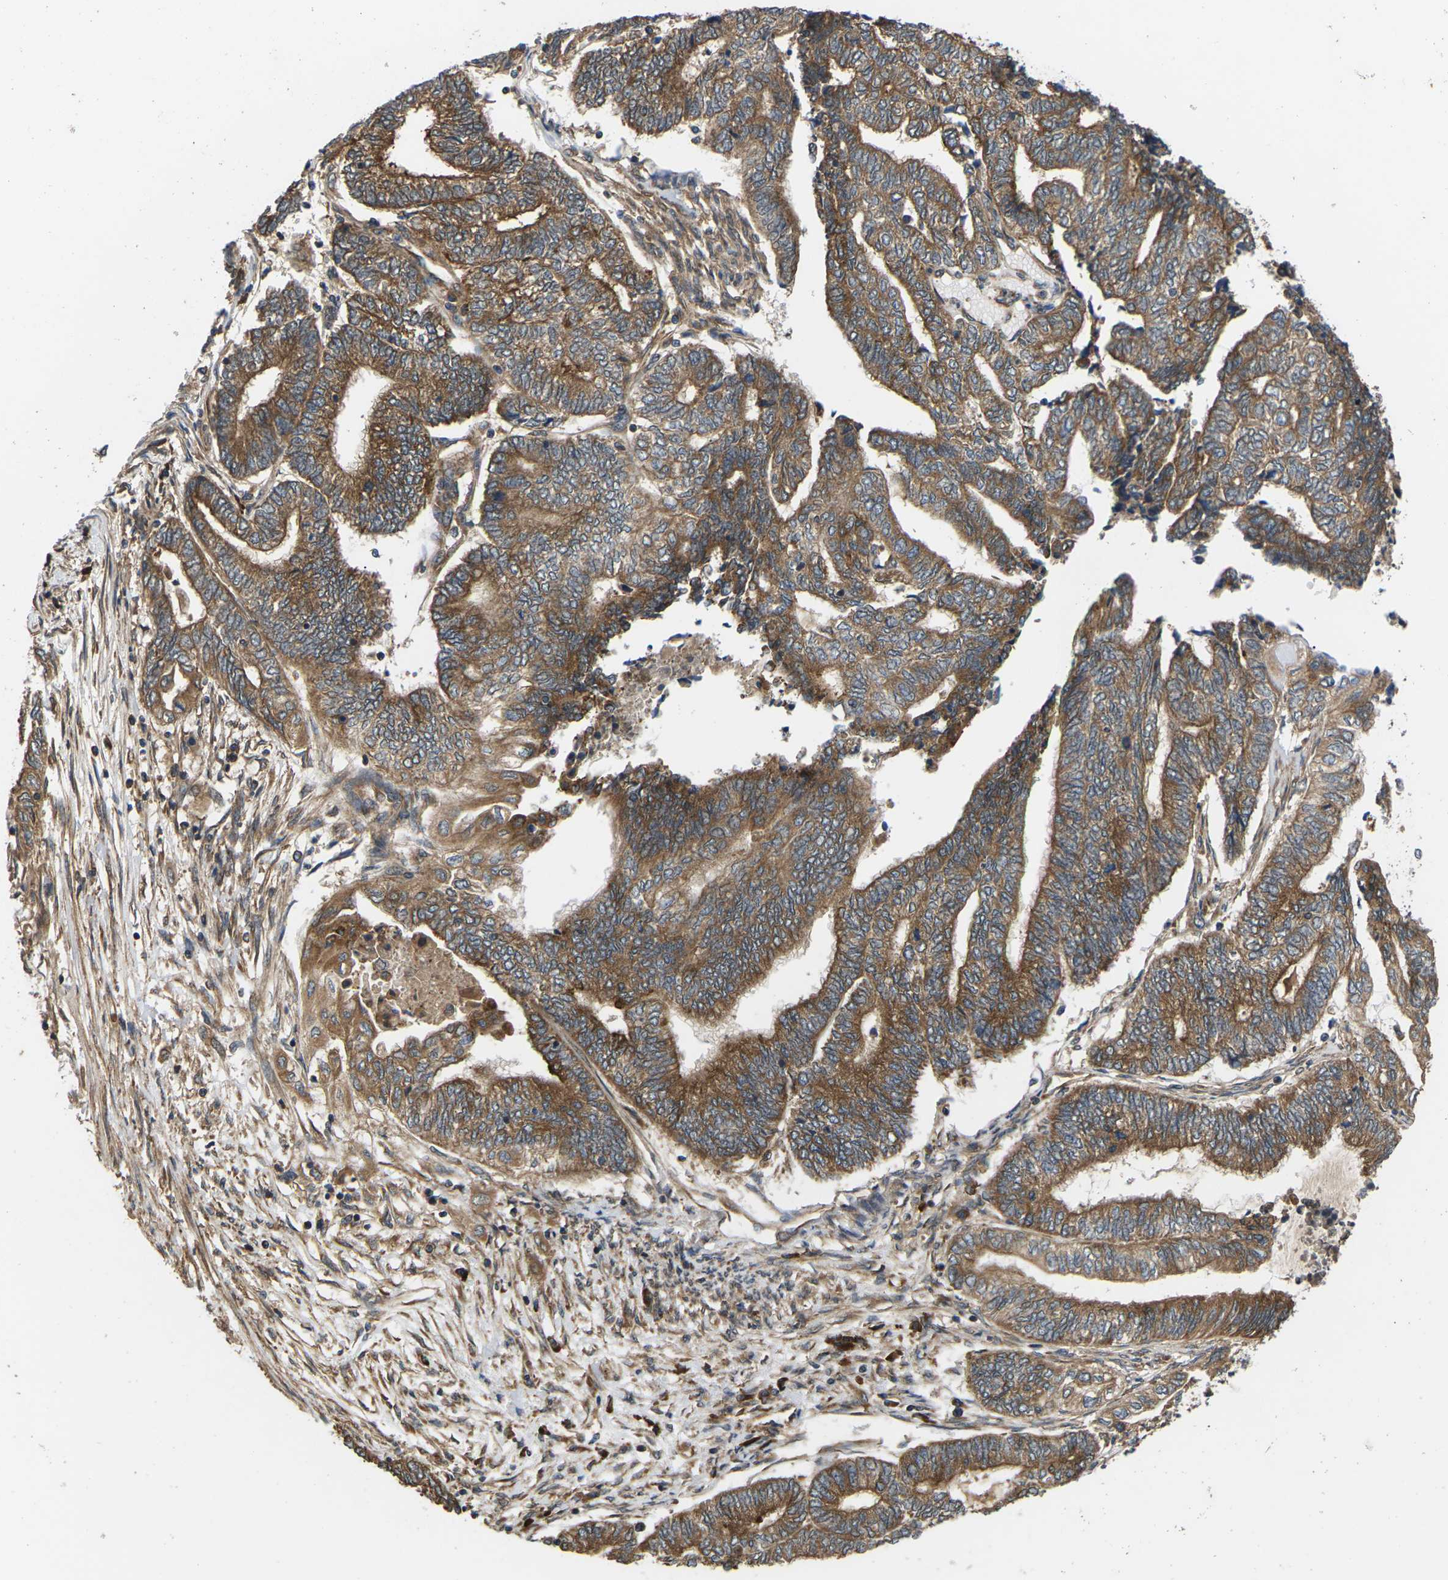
{"staining": {"intensity": "strong", "quantity": ">75%", "location": "cytoplasmic/membranous"}, "tissue": "endometrial cancer", "cell_type": "Tumor cells", "image_type": "cancer", "snomed": [{"axis": "morphology", "description": "Adenocarcinoma, NOS"}, {"axis": "topography", "description": "Uterus"}, {"axis": "topography", "description": "Endometrium"}], "caption": "Approximately >75% of tumor cells in human endometrial cancer (adenocarcinoma) exhibit strong cytoplasmic/membranous protein expression as visualized by brown immunohistochemical staining.", "gene": "NRAS", "patient": {"sex": "female", "age": 70}}